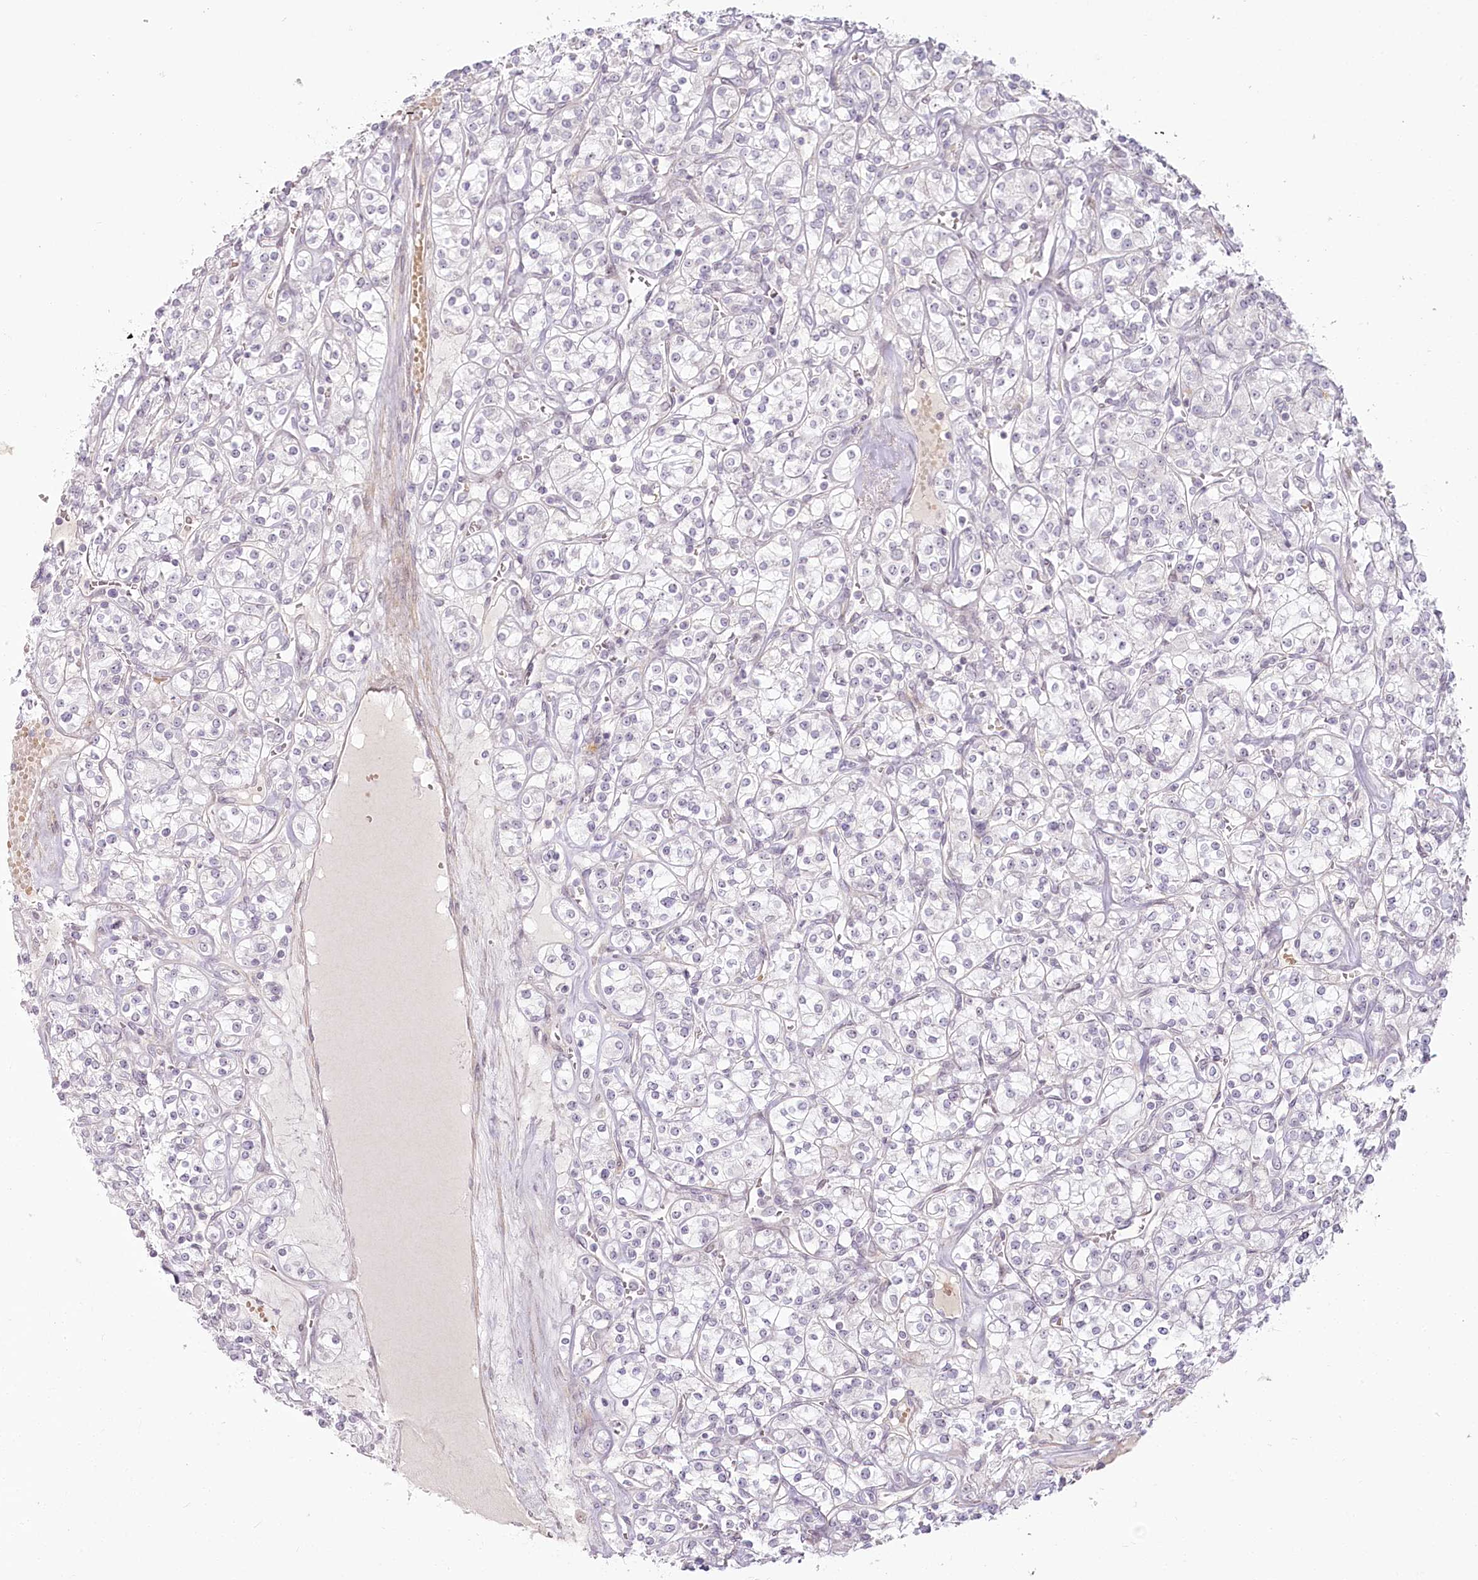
{"staining": {"intensity": "negative", "quantity": "none", "location": "none"}, "tissue": "renal cancer", "cell_type": "Tumor cells", "image_type": "cancer", "snomed": [{"axis": "morphology", "description": "Adenocarcinoma, NOS"}, {"axis": "topography", "description": "Kidney"}], "caption": "High magnification brightfield microscopy of renal cancer (adenocarcinoma) stained with DAB (brown) and counterstained with hematoxylin (blue): tumor cells show no significant staining. (DAB (3,3'-diaminobenzidine) IHC visualized using brightfield microscopy, high magnification).", "gene": "EXOSC7", "patient": {"sex": "male", "age": 77}}